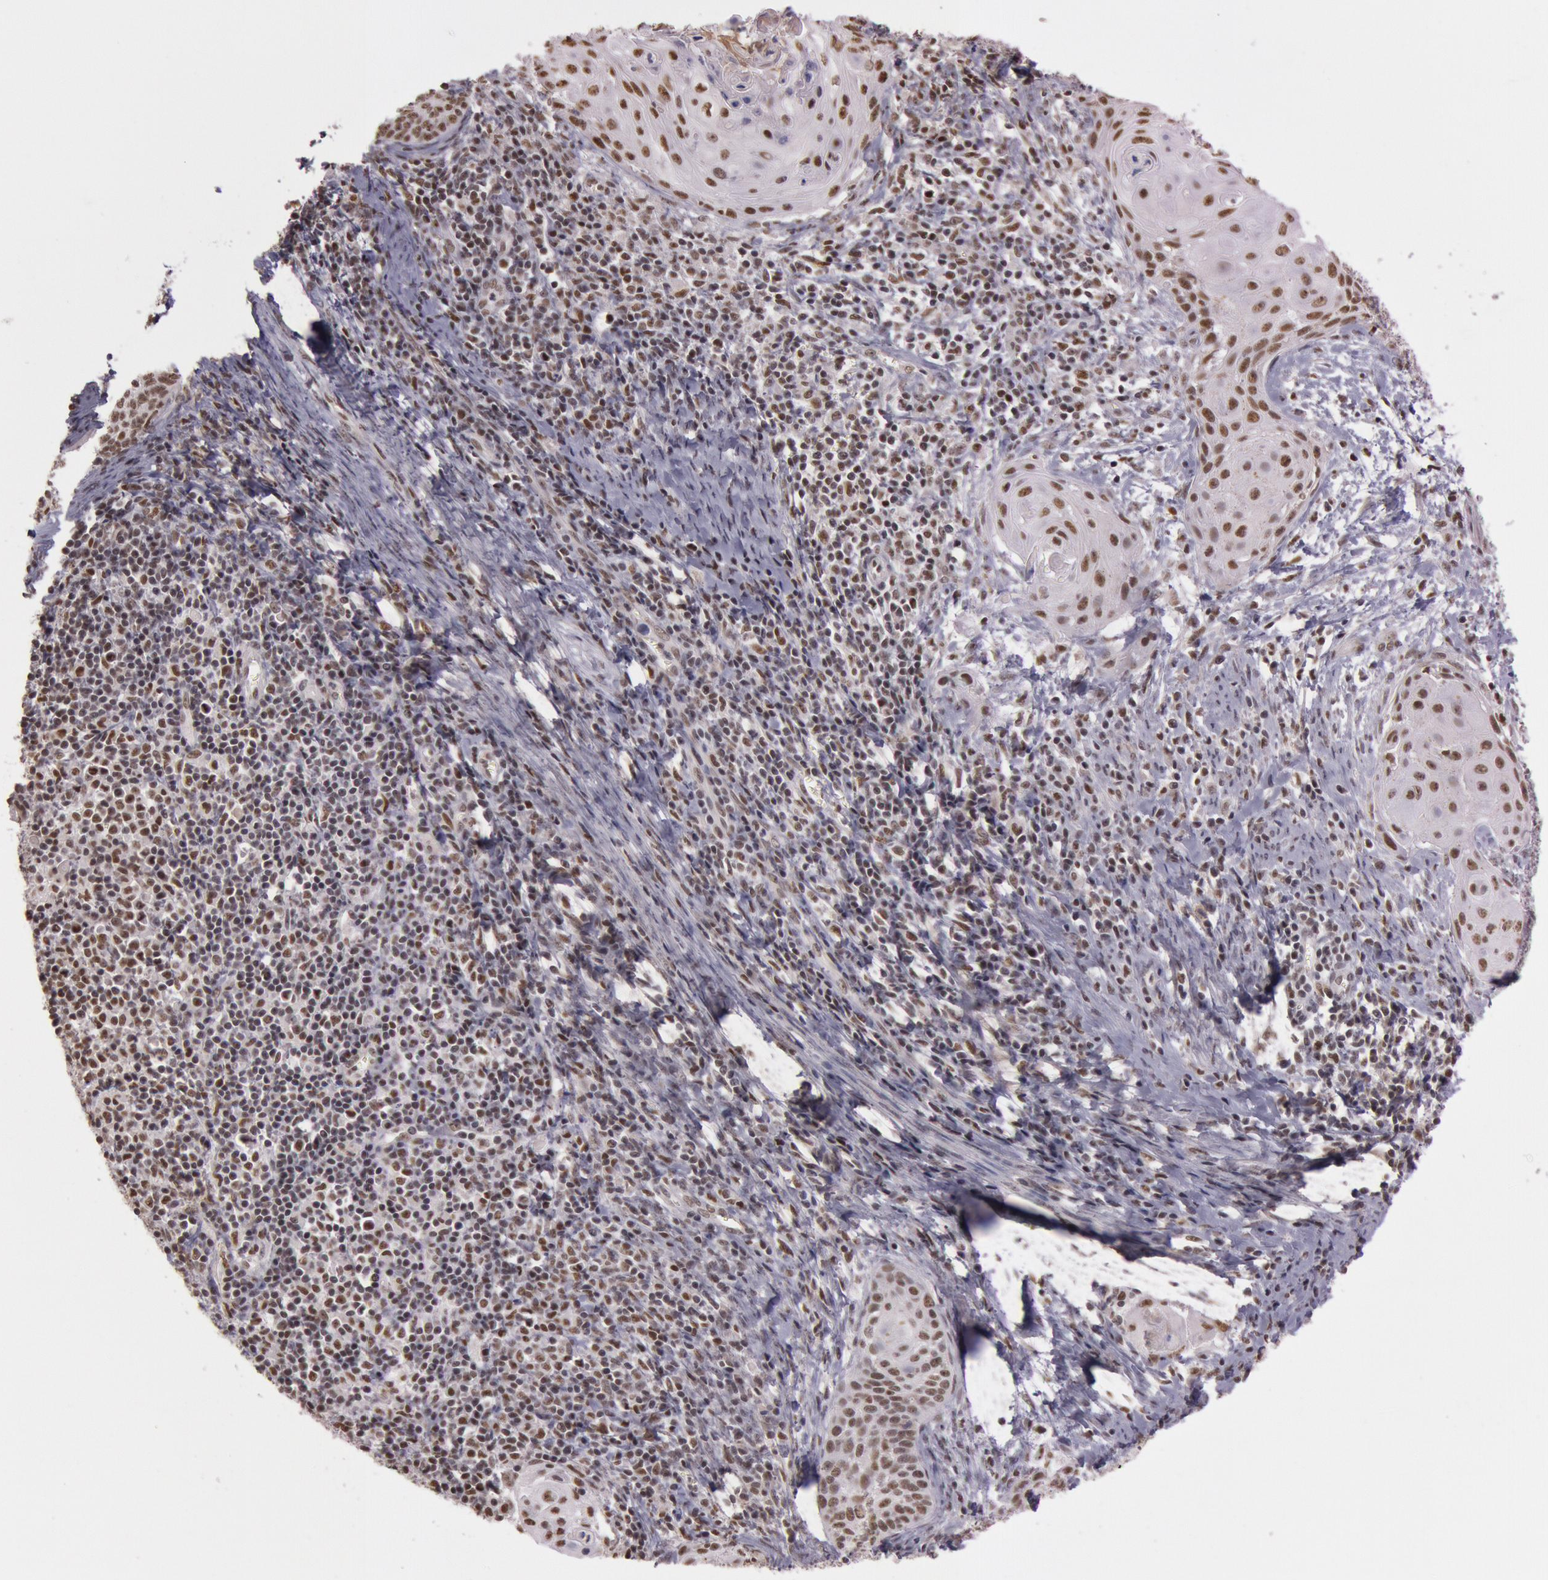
{"staining": {"intensity": "moderate", "quantity": ">75%", "location": "nuclear"}, "tissue": "cervical cancer", "cell_type": "Tumor cells", "image_type": "cancer", "snomed": [{"axis": "morphology", "description": "Squamous cell carcinoma, NOS"}, {"axis": "topography", "description": "Cervix"}], "caption": "Protein expression by IHC demonstrates moderate nuclear positivity in approximately >75% of tumor cells in squamous cell carcinoma (cervical).", "gene": "TASL", "patient": {"sex": "female", "age": 33}}